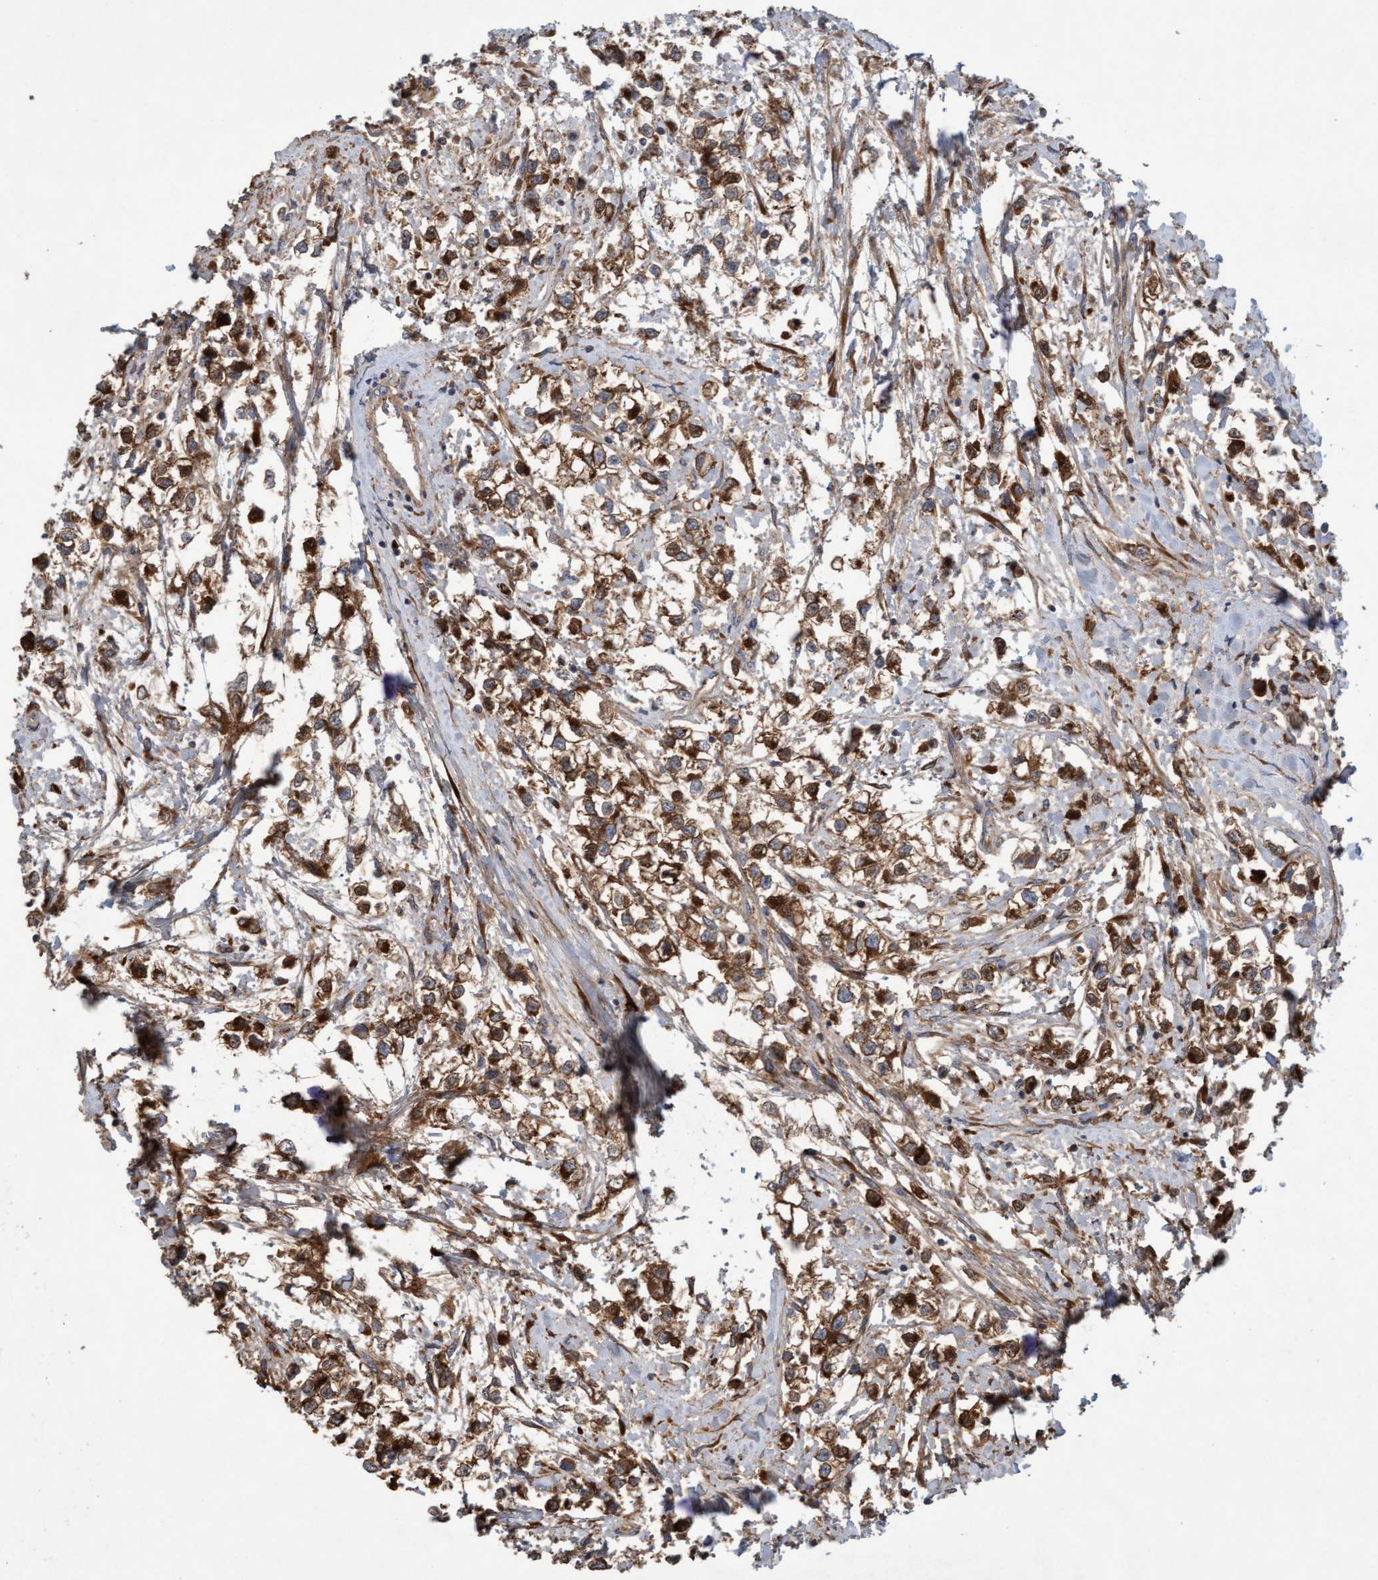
{"staining": {"intensity": "moderate", "quantity": ">75%", "location": "cytoplasmic/membranous"}, "tissue": "testis cancer", "cell_type": "Tumor cells", "image_type": "cancer", "snomed": [{"axis": "morphology", "description": "Seminoma, NOS"}, {"axis": "morphology", "description": "Carcinoma, Embryonal, NOS"}, {"axis": "topography", "description": "Testis"}], "caption": "IHC of testis cancer (seminoma) reveals medium levels of moderate cytoplasmic/membranous expression in approximately >75% of tumor cells. The staining is performed using DAB brown chromogen to label protein expression. The nuclei are counter-stained blue using hematoxylin.", "gene": "DDHD2", "patient": {"sex": "male", "age": 51}}